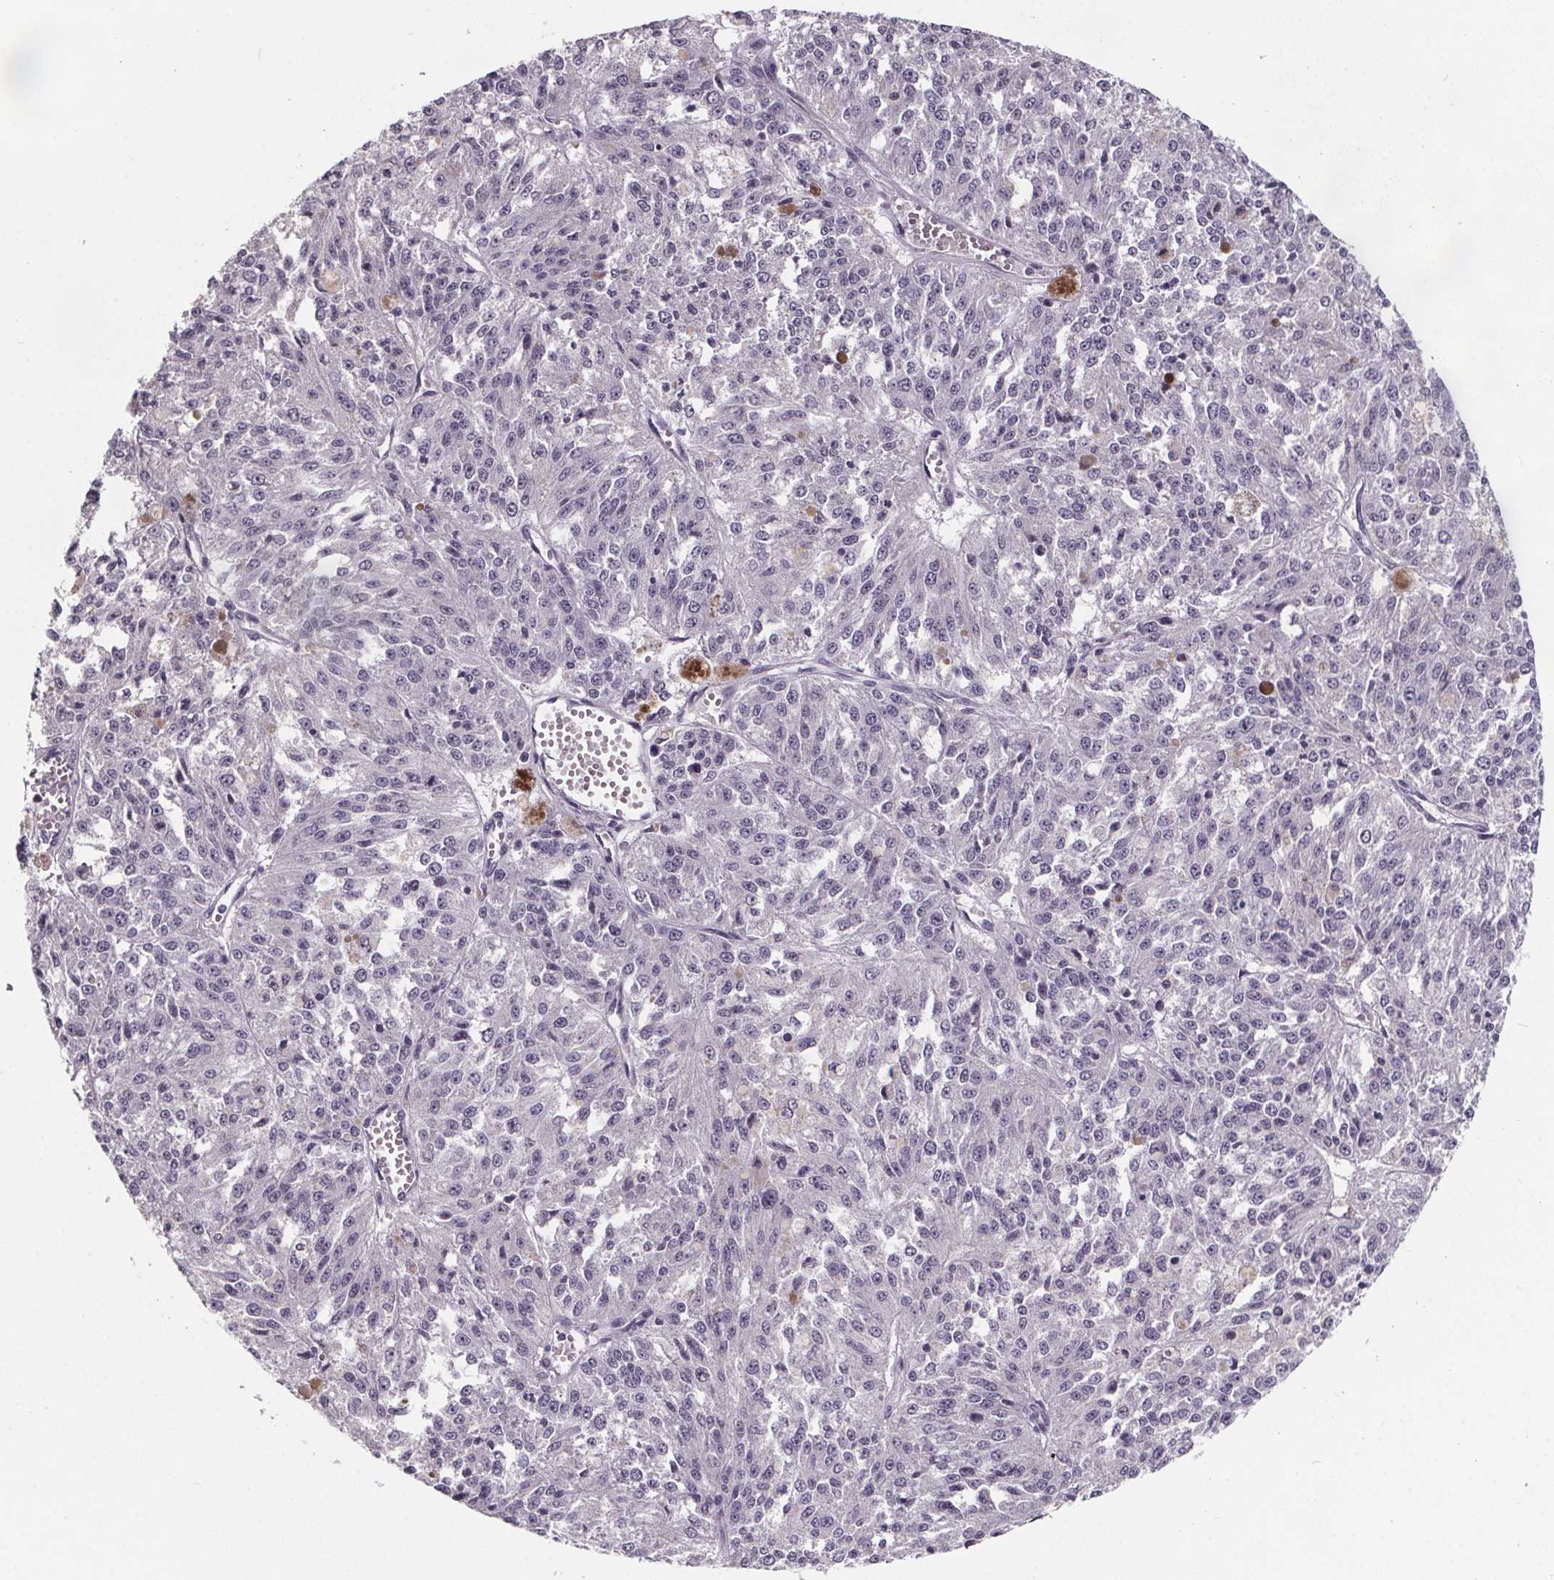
{"staining": {"intensity": "negative", "quantity": "none", "location": "none"}, "tissue": "melanoma", "cell_type": "Tumor cells", "image_type": "cancer", "snomed": [{"axis": "morphology", "description": "Malignant melanoma, Metastatic site"}, {"axis": "topography", "description": "Lymph node"}], "caption": "This image is of melanoma stained with immunohistochemistry to label a protein in brown with the nuclei are counter-stained blue. There is no staining in tumor cells.", "gene": "NKX6-1", "patient": {"sex": "female", "age": 64}}